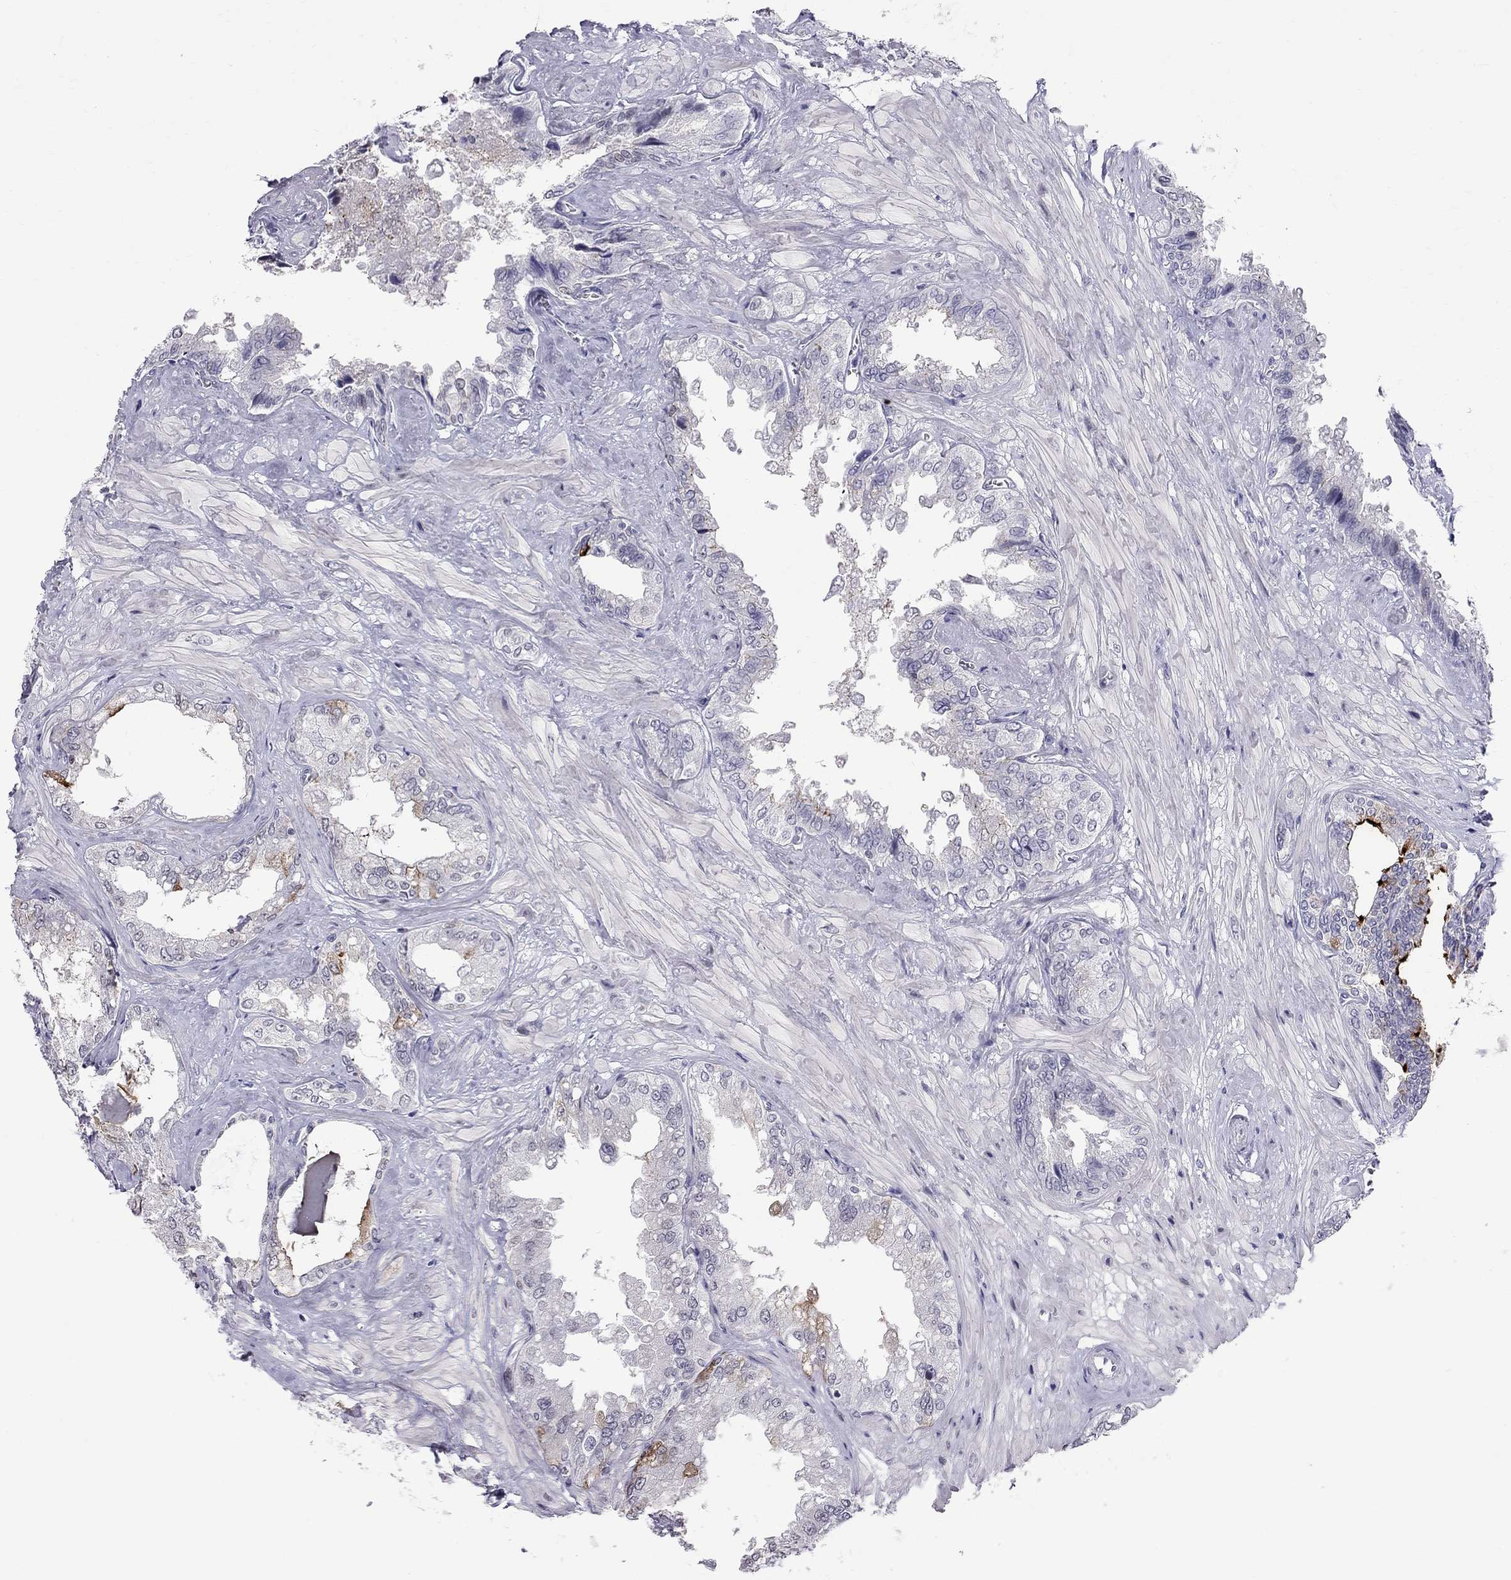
{"staining": {"intensity": "strong", "quantity": "25%-75%", "location": "cytoplasmic/membranous"}, "tissue": "seminal vesicle", "cell_type": "Glandular cells", "image_type": "normal", "snomed": [{"axis": "morphology", "description": "Normal tissue, NOS"}, {"axis": "topography", "description": "Seminal veicle"}], "caption": "Glandular cells exhibit high levels of strong cytoplasmic/membranous positivity in about 25%-75% of cells in normal human seminal vesicle.", "gene": "MUC15", "patient": {"sex": "male", "age": 67}}